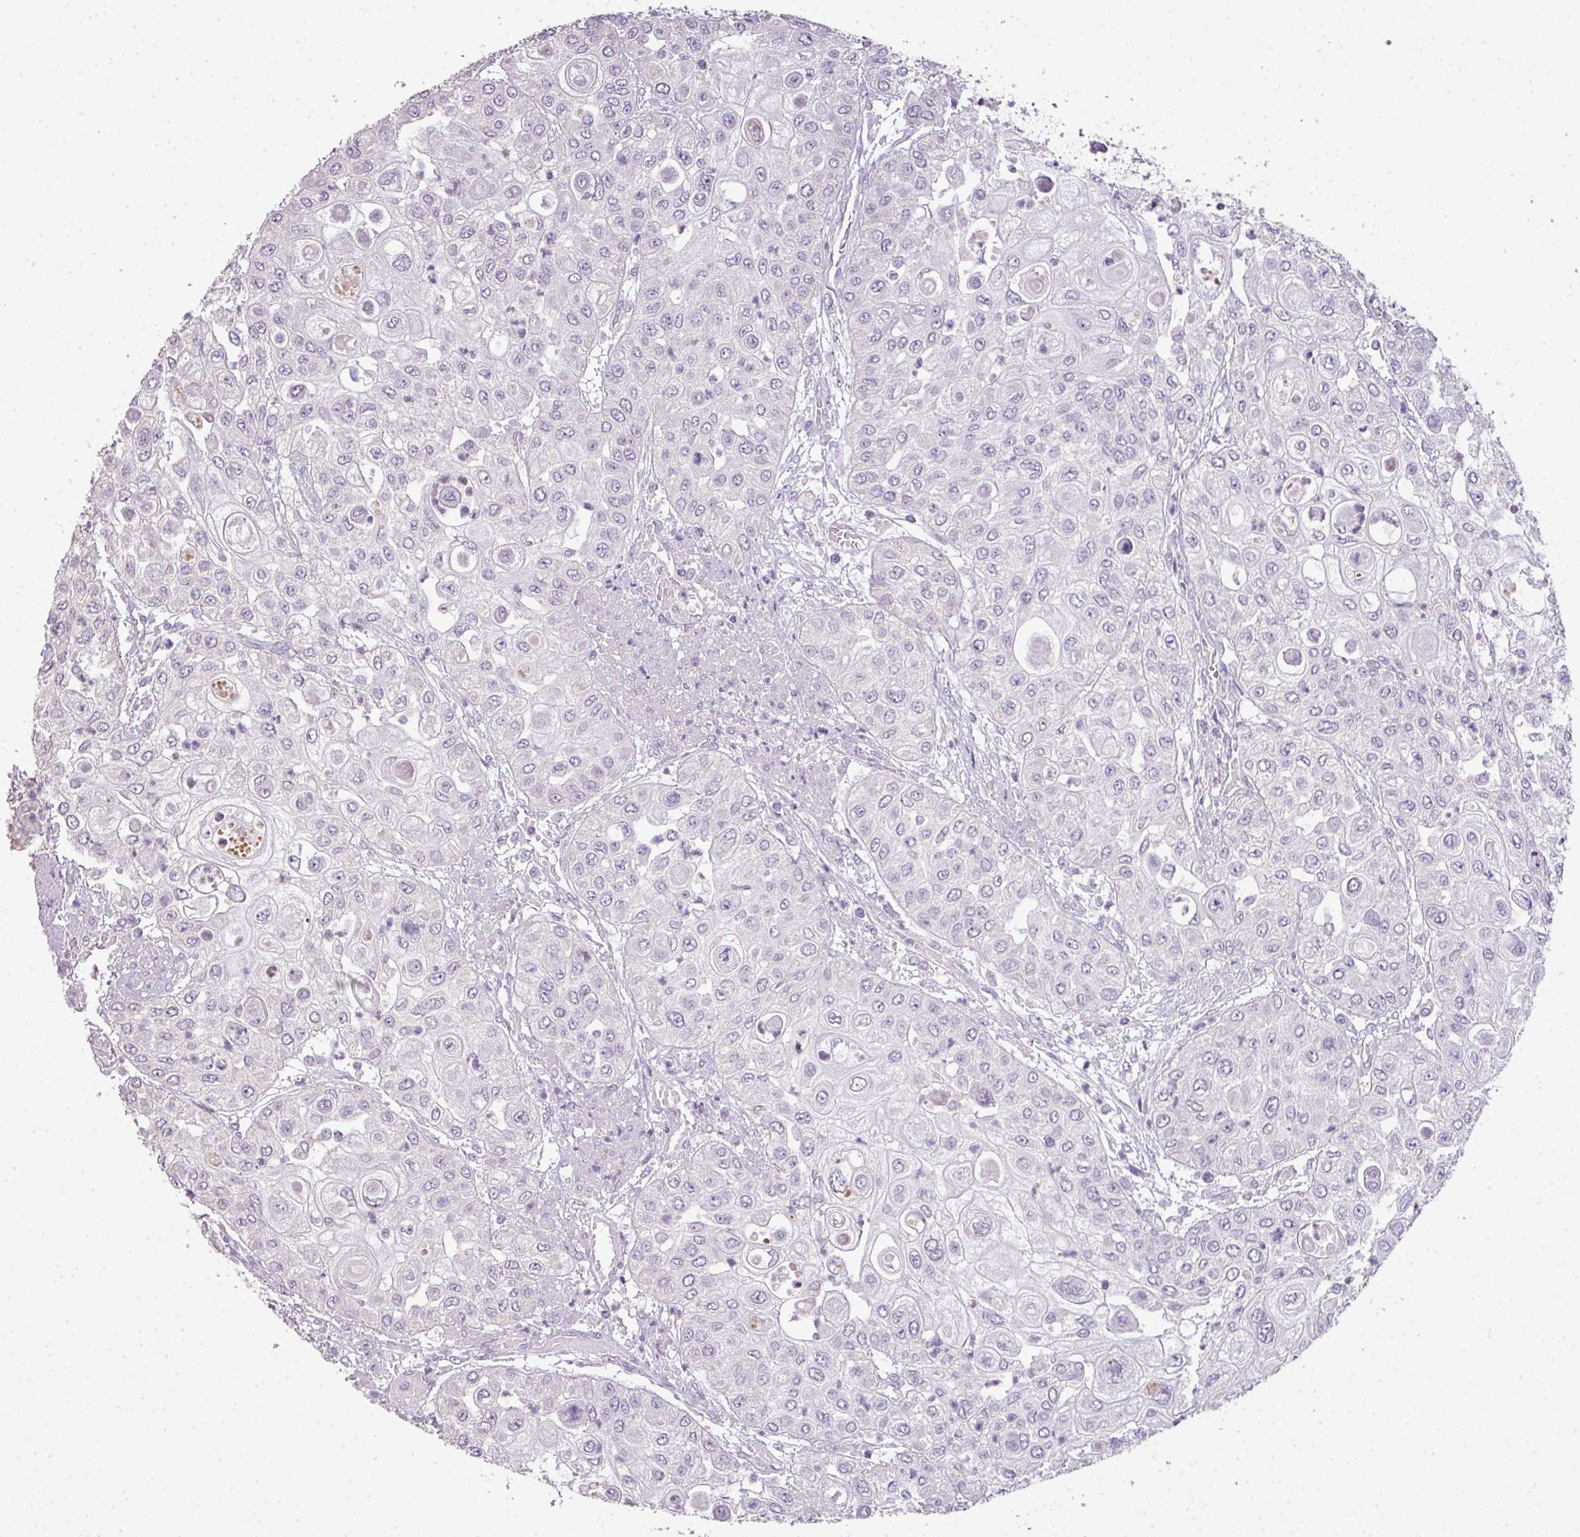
{"staining": {"intensity": "negative", "quantity": "none", "location": "none"}, "tissue": "urothelial cancer", "cell_type": "Tumor cells", "image_type": "cancer", "snomed": [{"axis": "morphology", "description": "Urothelial carcinoma, High grade"}, {"axis": "topography", "description": "Urinary bladder"}], "caption": "DAB (3,3'-diaminobenzidine) immunohistochemical staining of urothelial cancer shows no significant positivity in tumor cells.", "gene": "LY9", "patient": {"sex": "female", "age": 79}}